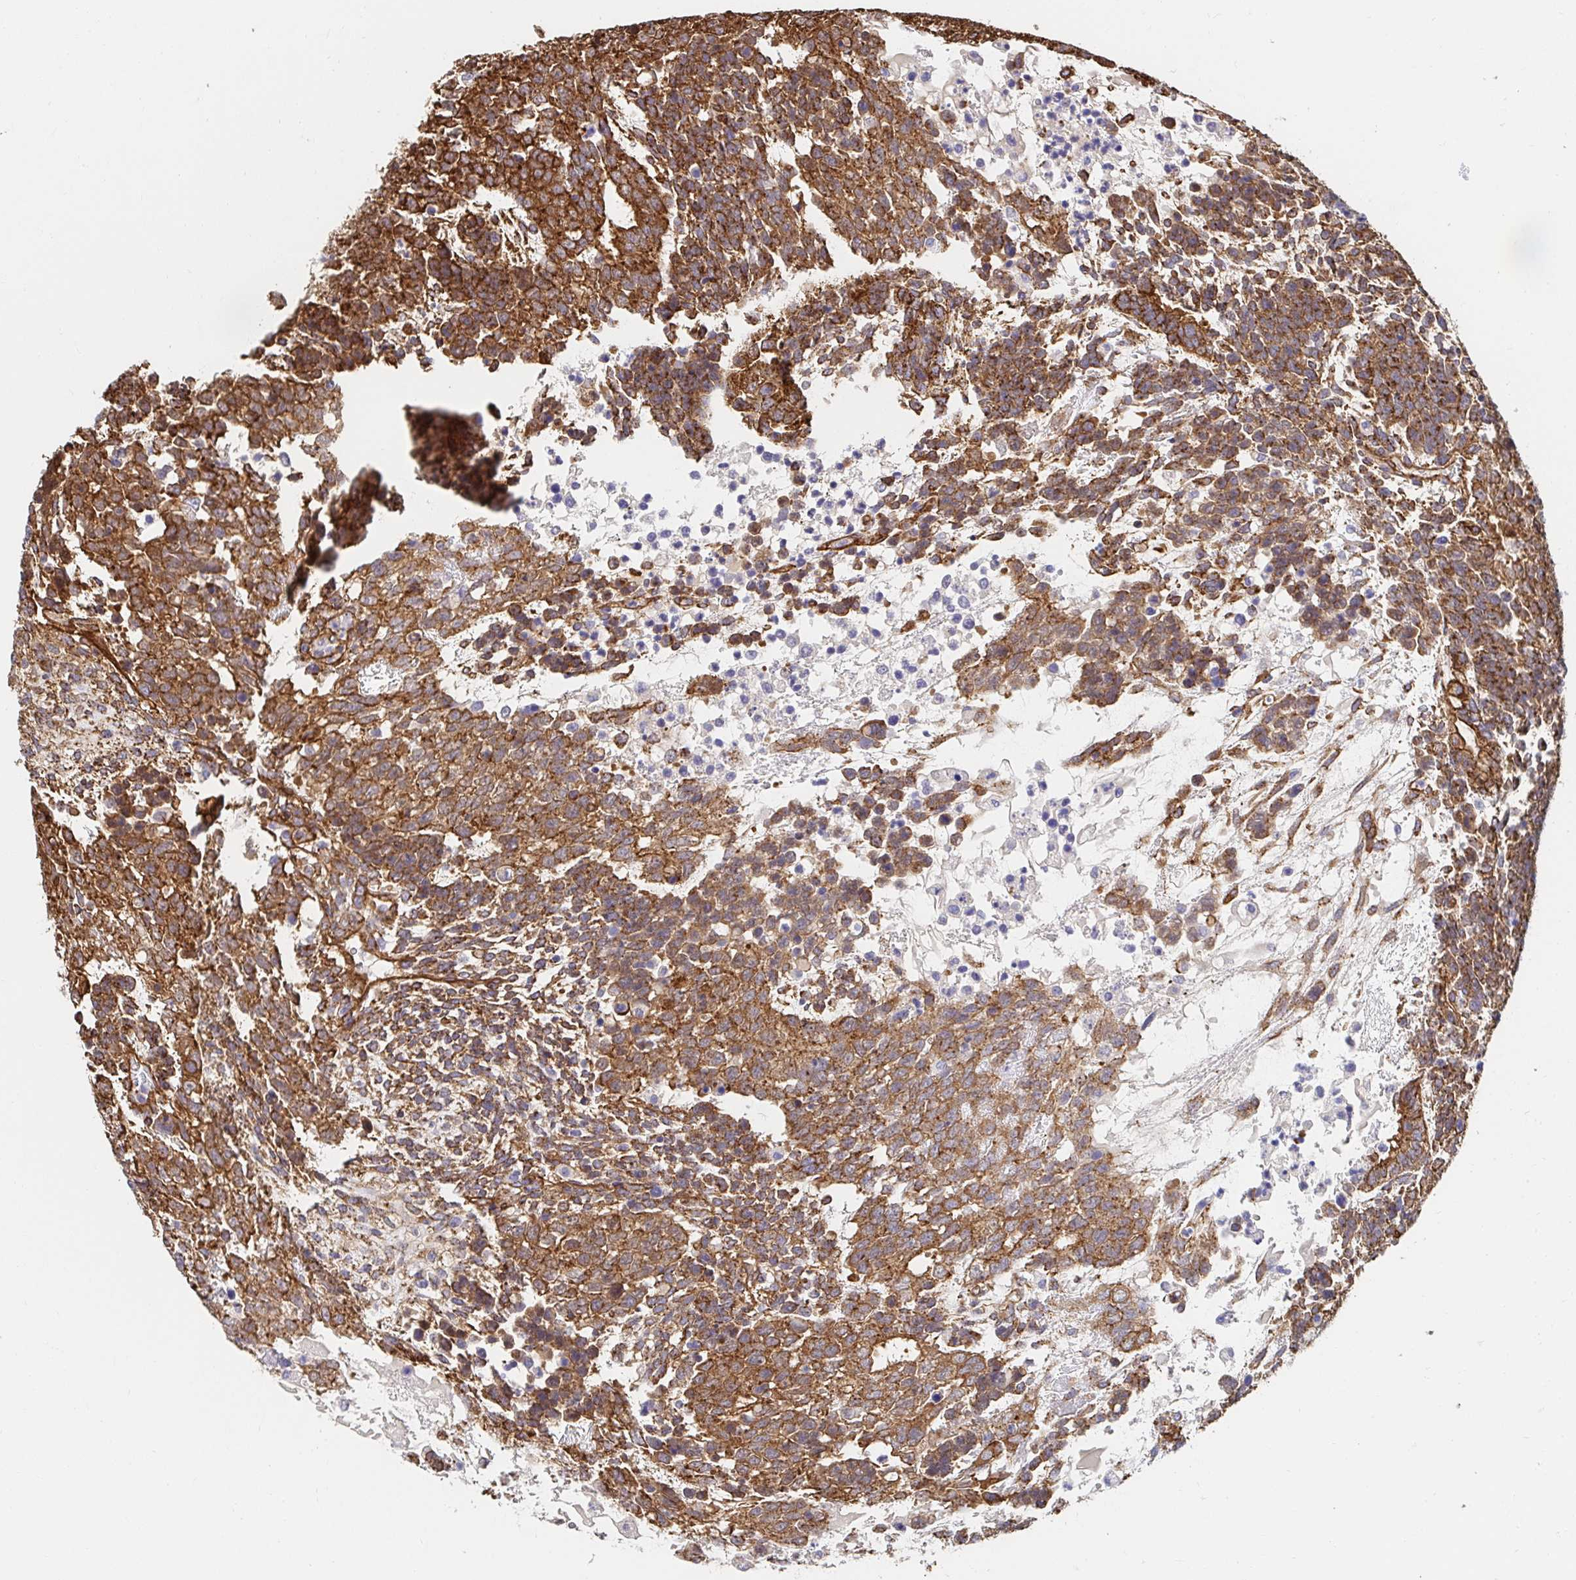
{"staining": {"intensity": "moderate", "quantity": ">75%", "location": "cytoplasmic/membranous"}, "tissue": "testis cancer", "cell_type": "Tumor cells", "image_type": "cancer", "snomed": [{"axis": "morphology", "description": "Carcinoma, Embryonal, NOS"}, {"axis": "topography", "description": "Testis"}], "caption": "Protein expression by immunohistochemistry (IHC) demonstrates moderate cytoplasmic/membranous expression in about >75% of tumor cells in testis cancer.", "gene": "CTTN", "patient": {"sex": "male", "age": 23}}